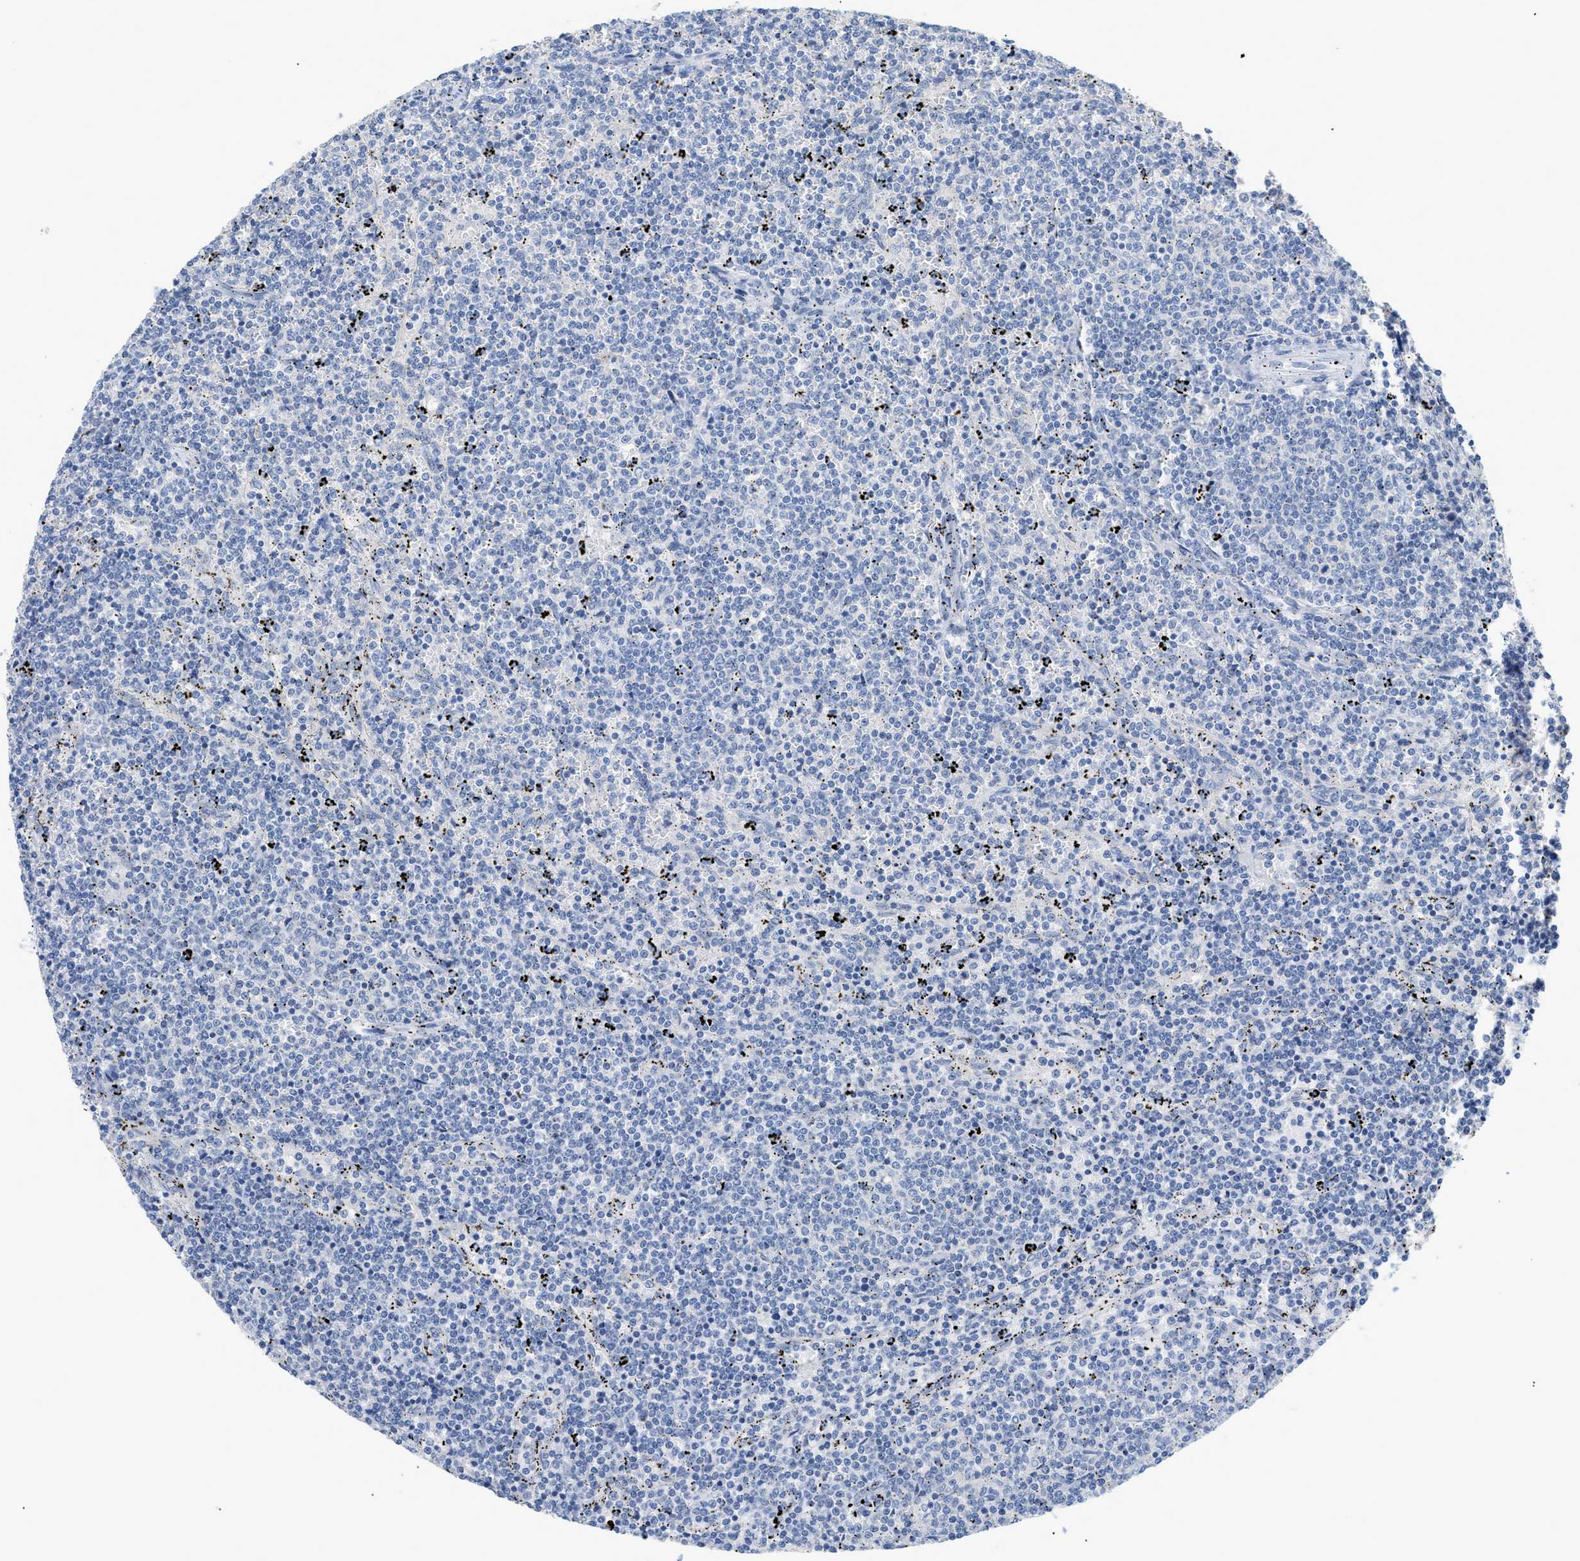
{"staining": {"intensity": "negative", "quantity": "none", "location": "none"}, "tissue": "lymphoma", "cell_type": "Tumor cells", "image_type": "cancer", "snomed": [{"axis": "morphology", "description": "Malignant lymphoma, non-Hodgkin's type, Low grade"}, {"axis": "topography", "description": "Spleen"}], "caption": "This is an immunohistochemistry histopathology image of lymphoma. There is no expression in tumor cells.", "gene": "PAPPA", "patient": {"sex": "female", "age": 50}}